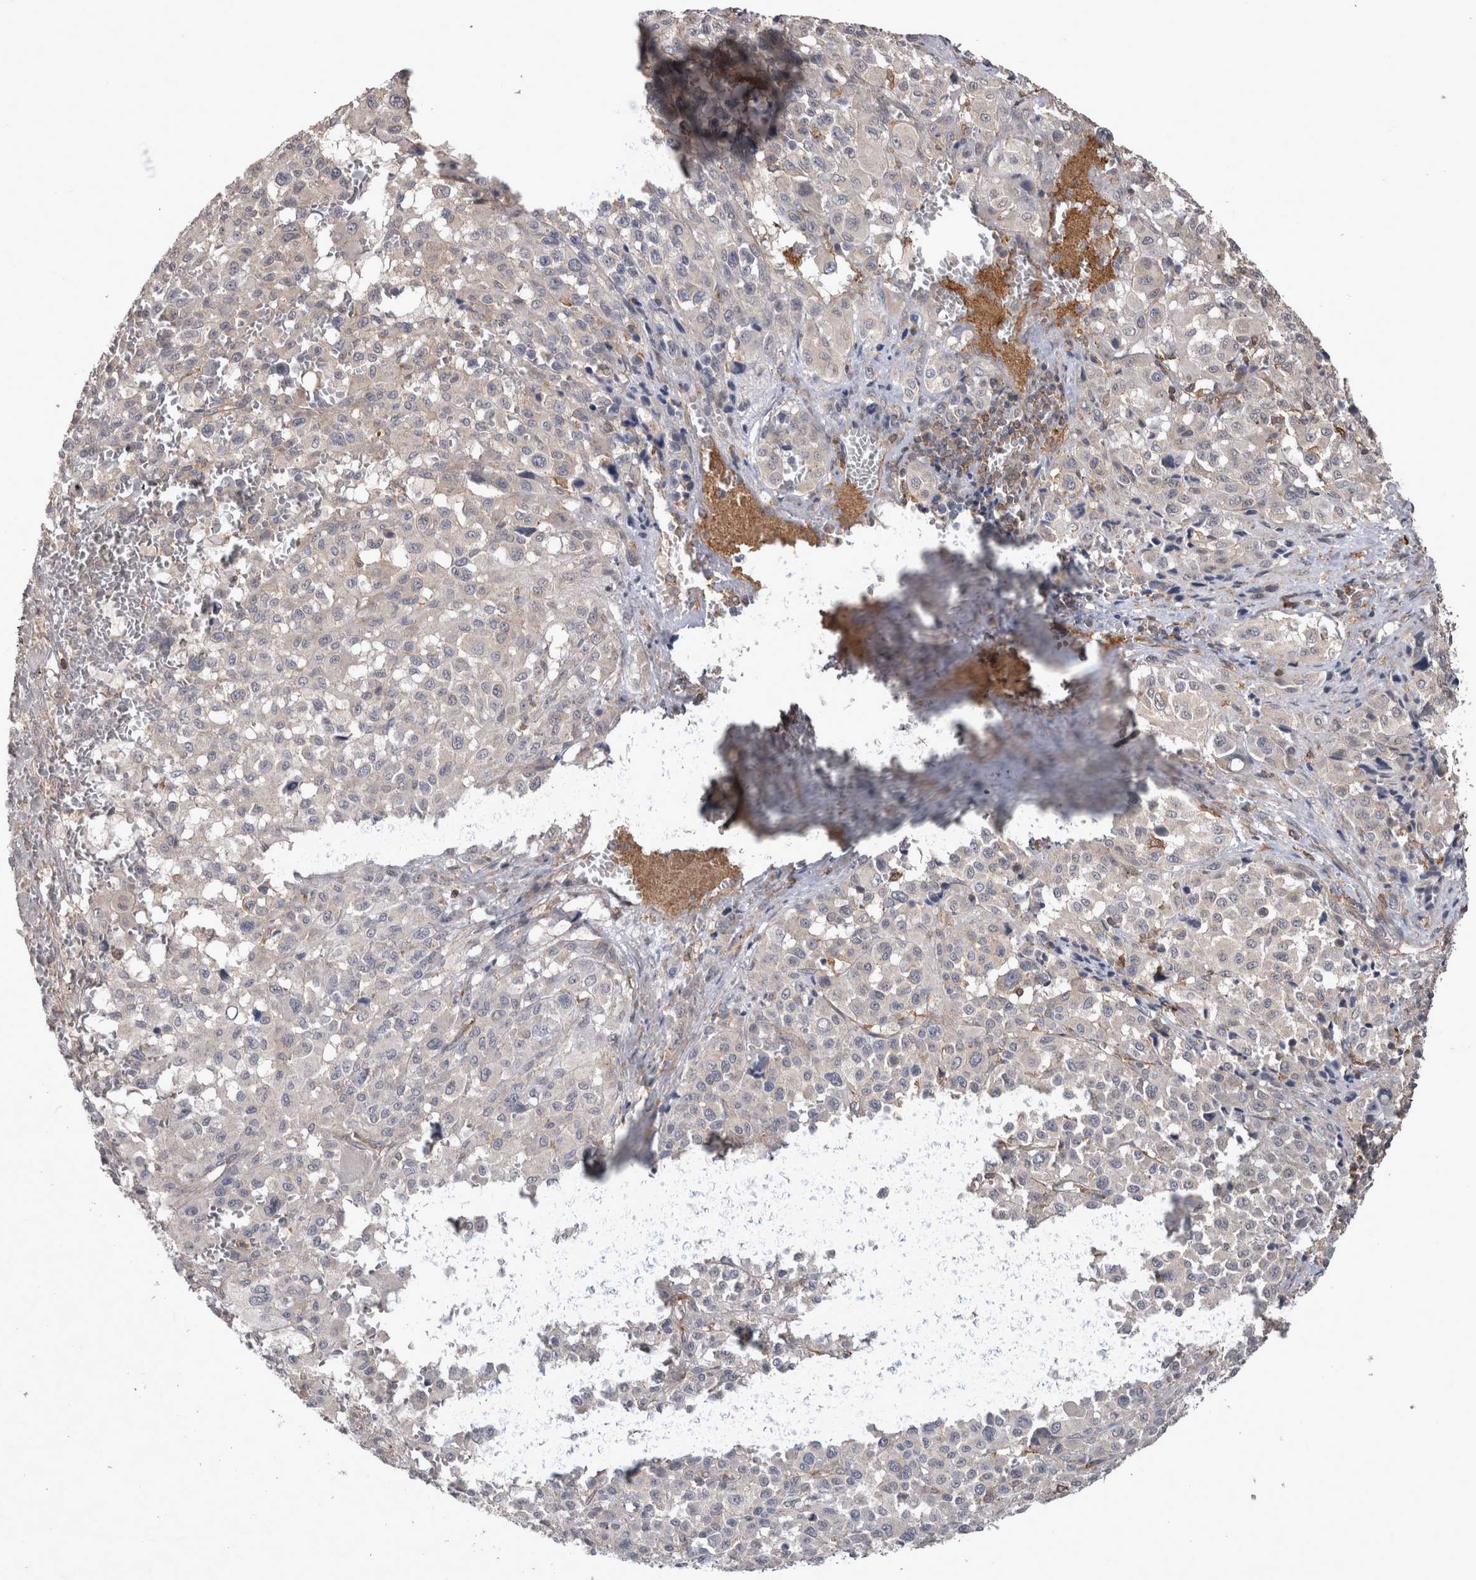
{"staining": {"intensity": "negative", "quantity": "none", "location": "none"}, "tissue": "melanoma", "cell_type": "Tumor cells", "image_type": "cancer", "snomed": [{"axis": "morphology", "description": "Malignant melanoma, Metastatic site"}, {"axis": "topography", "description": "Skin"}], "caption": "Melanoma was stained to show a protein in brown. There is no significant expression in tumor cells. The staining was performed using DAB (3,3'-diaminobenzidine) to visualize the protein expression in brown, while the nuclei were stained in blue with hematoxylin (Magnification: 20x).", "gene": "SPATA48", "patient": {"sex": "female", "age": 74}}